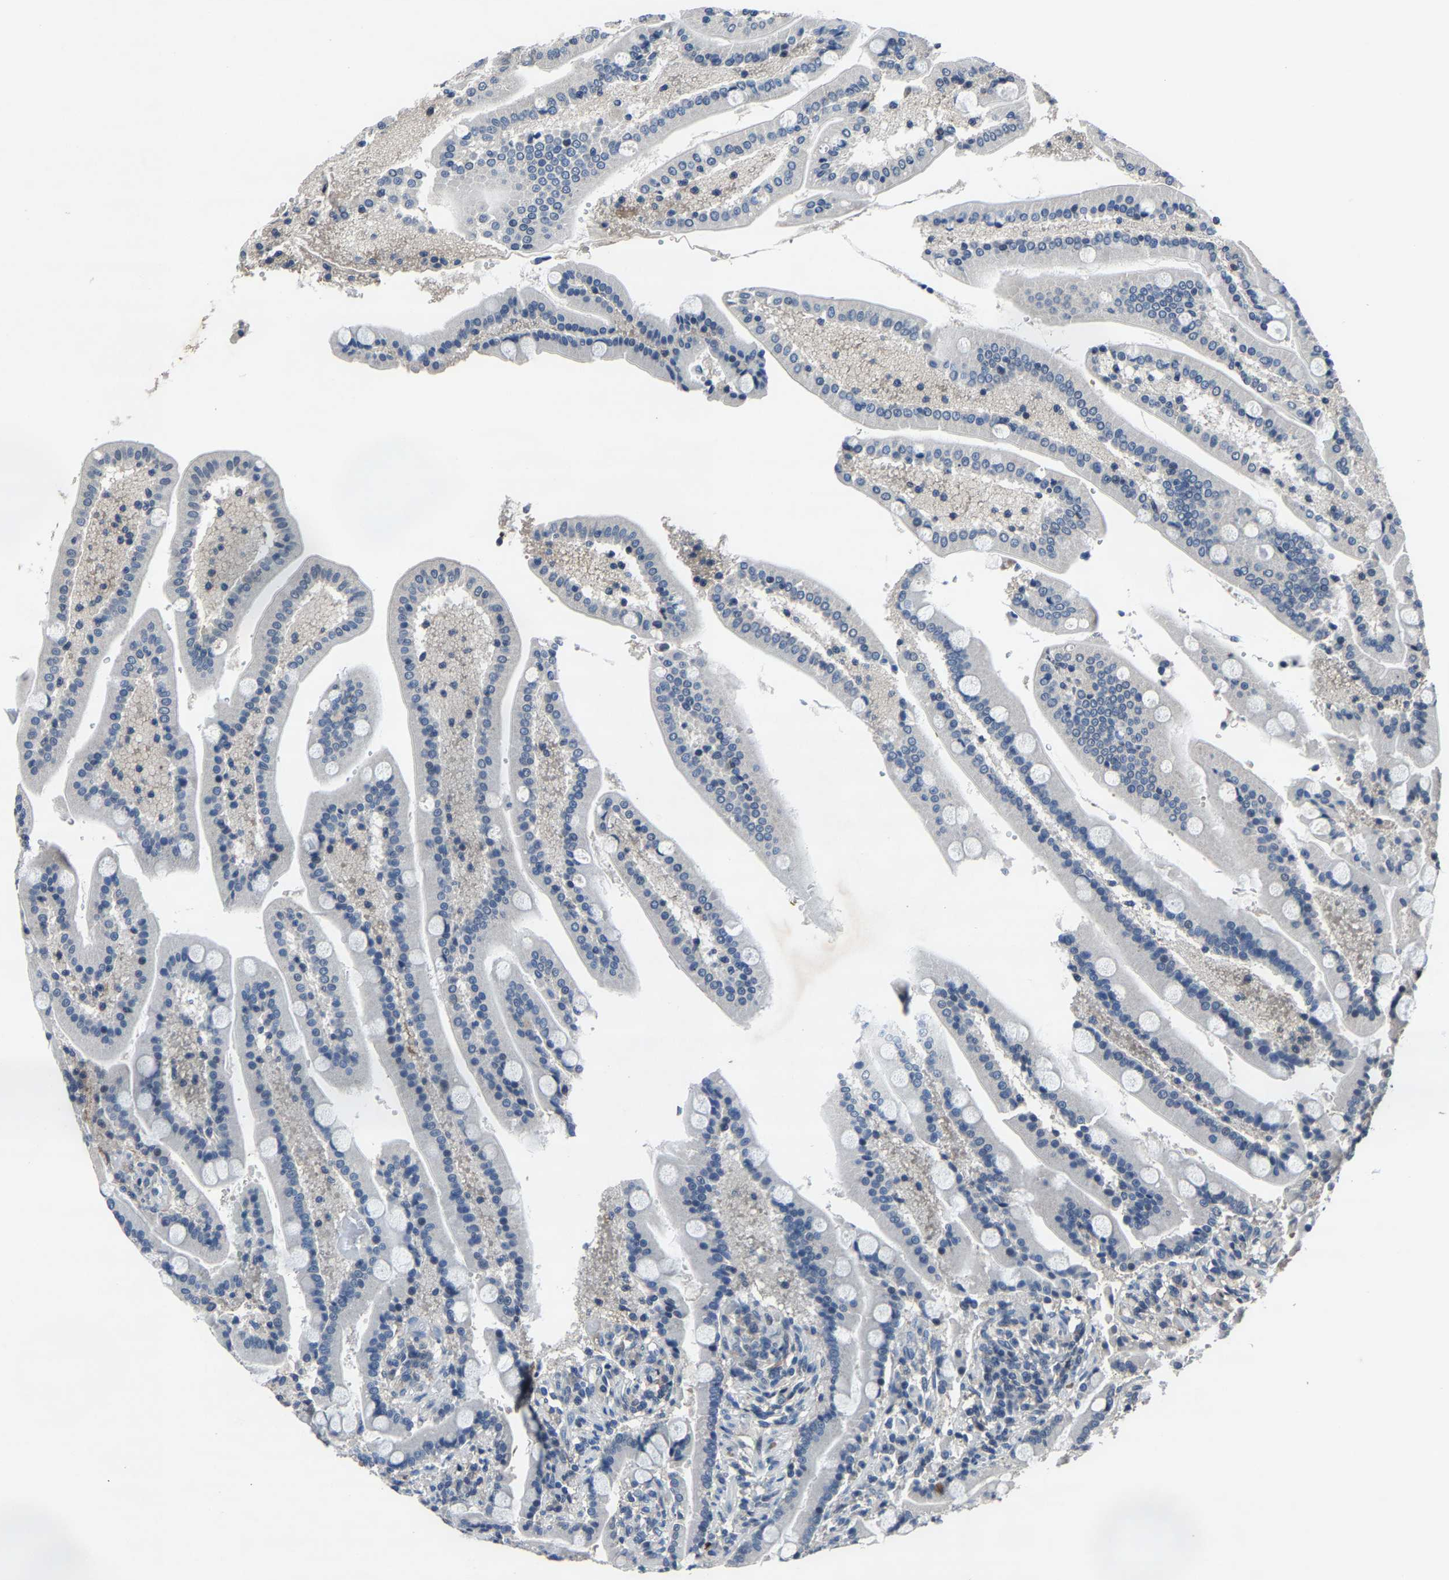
{"staining": {"intensity": "negative", "quantity": "none", "location": "none"}, "tissue": "duodenum", "cell_type": "Glandular cells", "image_type": "normal", "snomed": [{"axis": "morphology", "description": "Normal tissue, NOS"}, {"axis": "topography", "description": "Duodenum"}], "caption": "IHC of benign human duodenum exhibits no staining in glandular cells.", "gene": "PCNX2", "patient": {"sex": "male", "age": 54}}